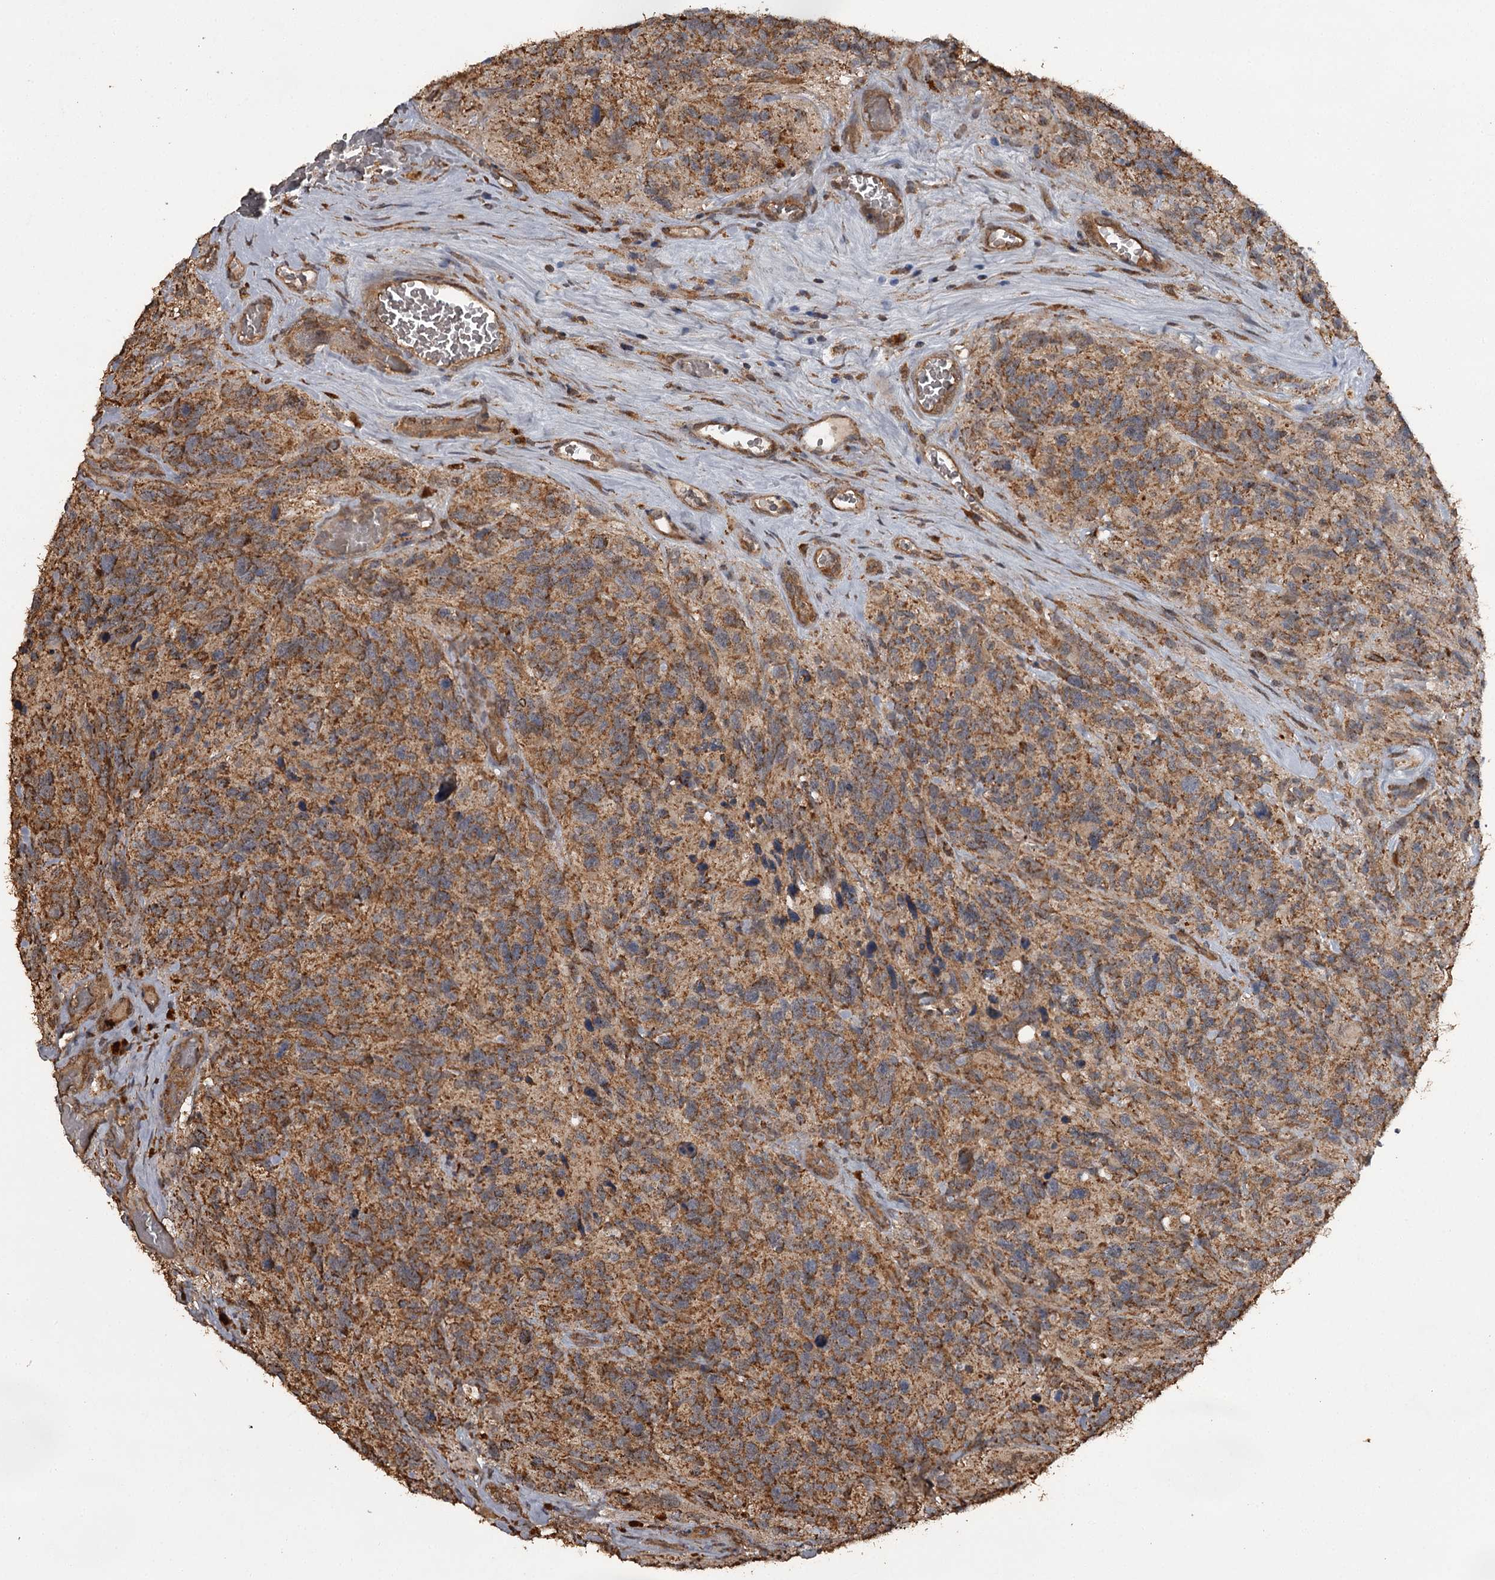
{"staining": {"intensity": "moderate", "quantity": ">75%", "location": "cytoplasmic/membranous"}, "tissue": "glioma", "cell_type": "Tumor cells", "image_type": "cancer", "snomed": [{"axis": "morphology", "description": "Glioma, malignant, High grade"}, {"axis": "topography", "description": "Brain"}], "caption": "Malignant high-grade glioma tissue exhibits moderate cytoplasmic/membranous expression in approximately >75% of tumor cells, visualized by immunohistochemistry.", "gene": "WIPI1", "patient": {"sex": "male", "age": 69}}